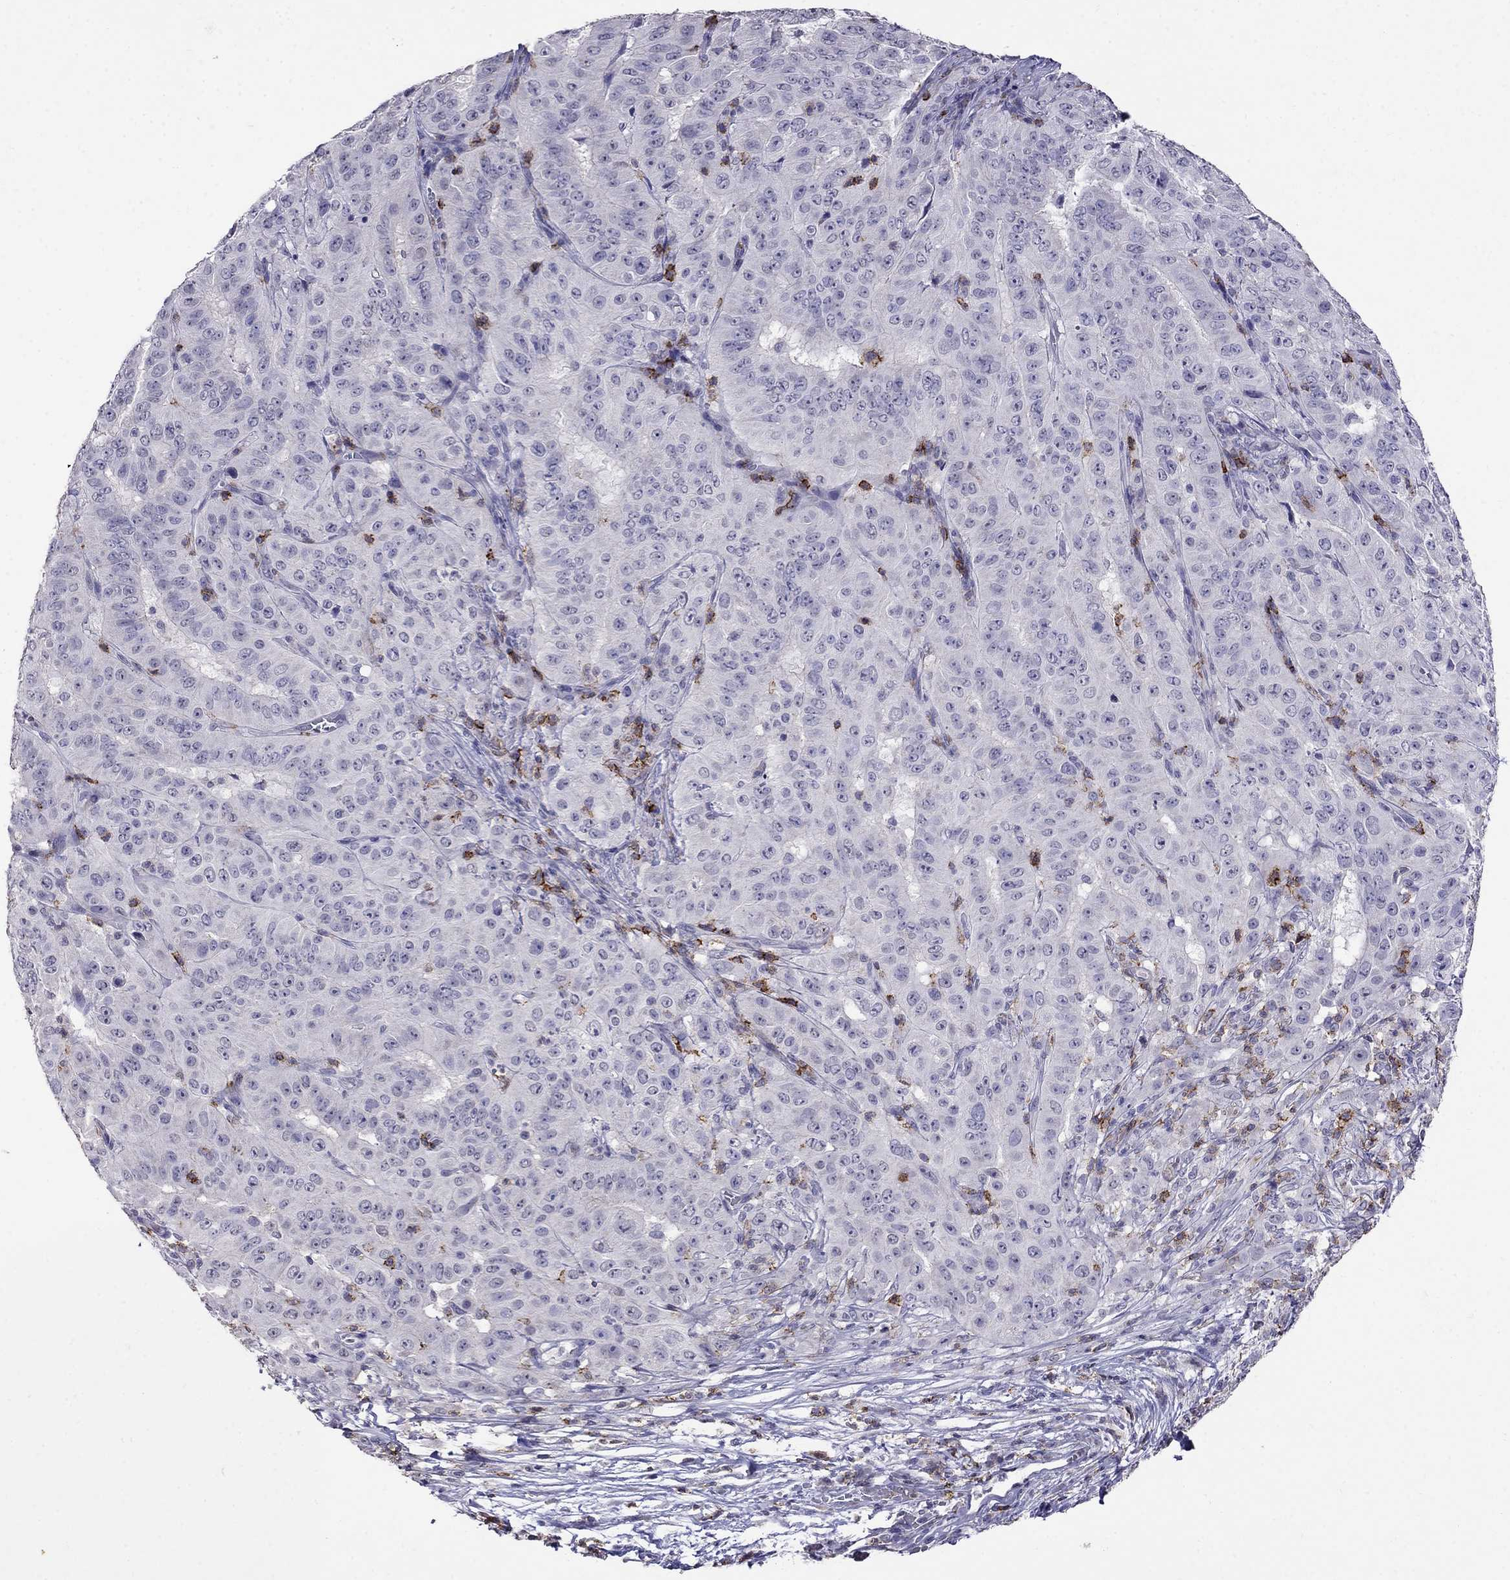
{"staining": {"intensity": "negative", "quantity": "none", "location": "none"}, "tissue": "pancreatic cancer", "cell_type": "Tumor cells", "image_type": "cancer", "snomed": [{"axis": "morphology", "description": "Adenocarcinoma, NOS"}, {"axis": "topography", "description": "Pancreas"}], "caption": "Histopathology image shows no significant protein staining in tumor cells of adenocarcinoma (pancreatic).", "gene": "CD8B", "patient": {"sex": "male", "age": 63}}